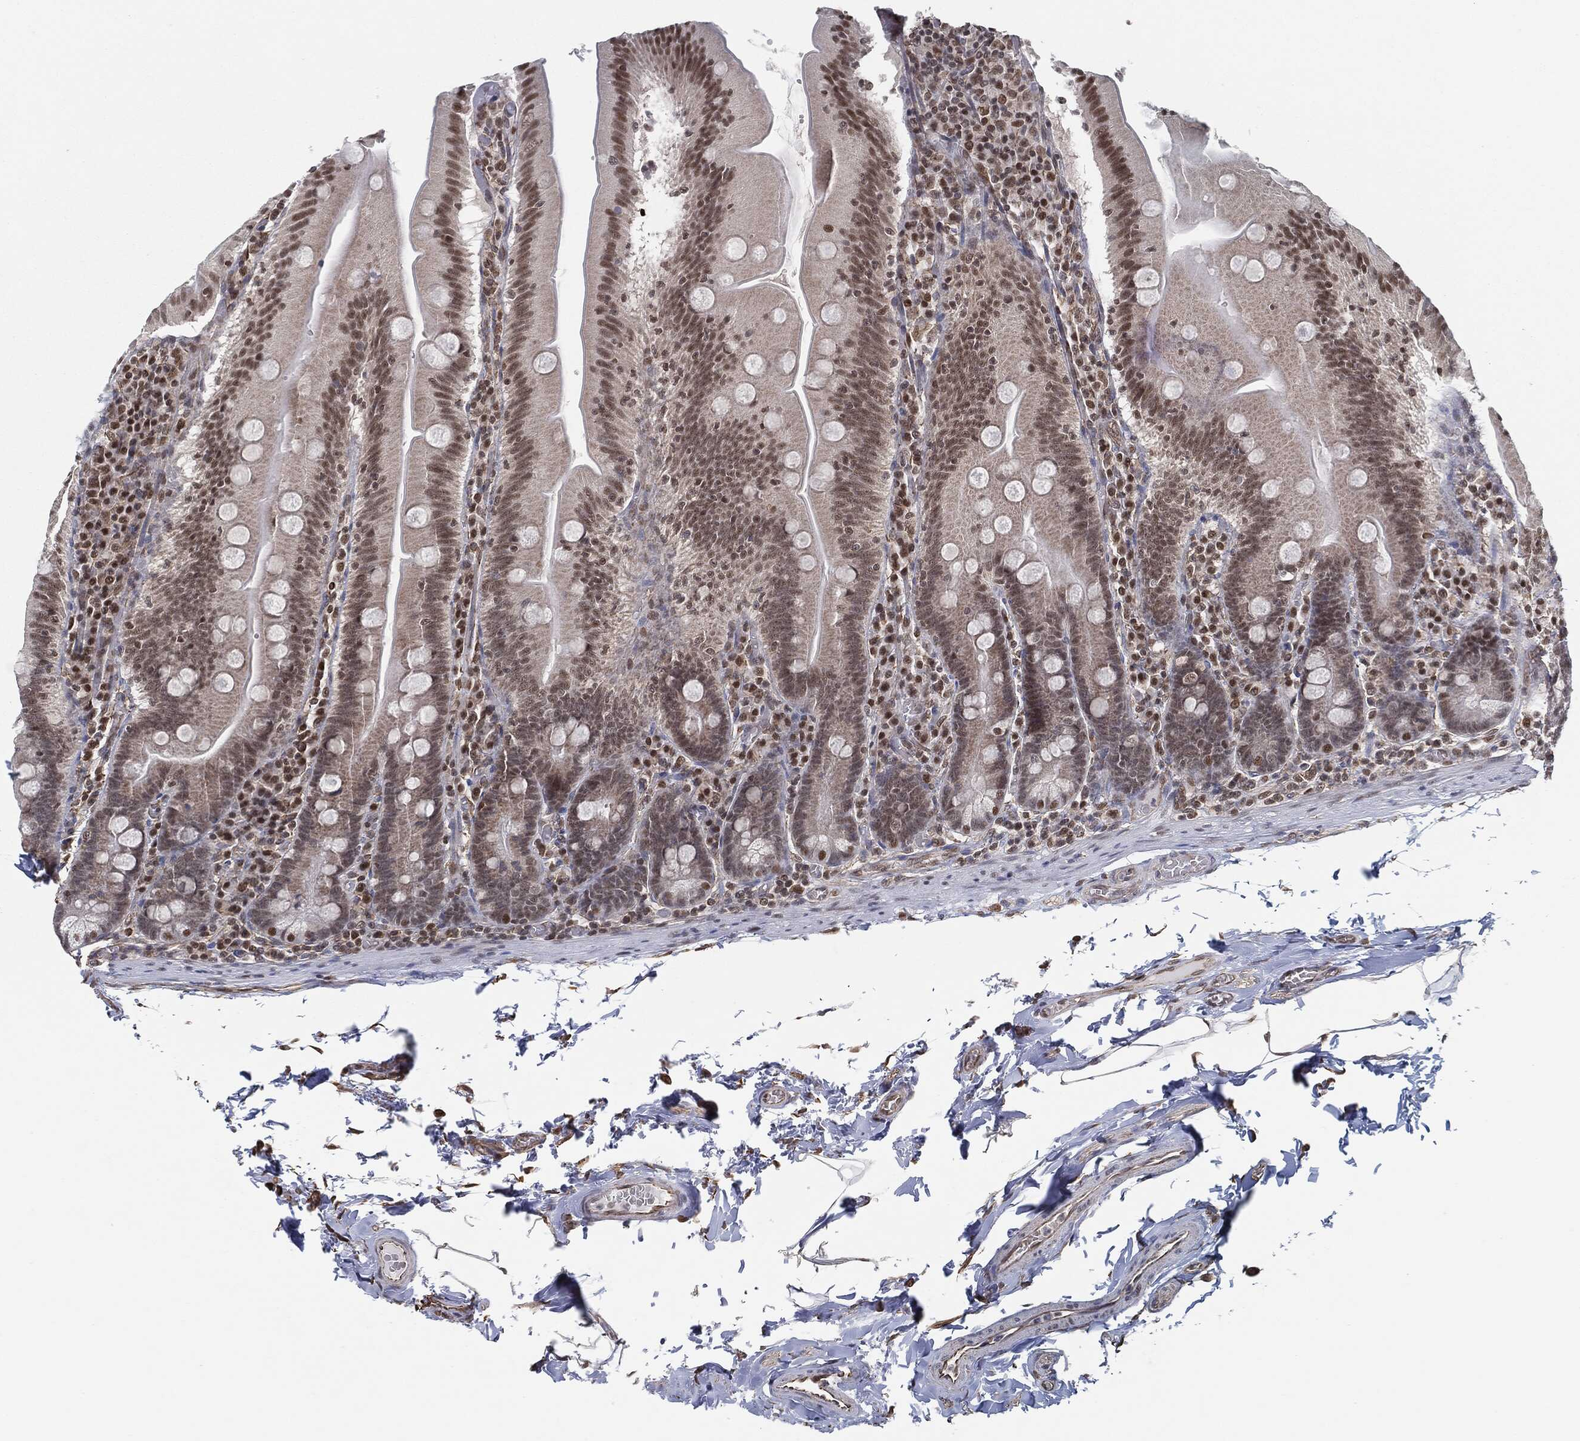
{"staining": {"intensity": "moderate", "quantity": "25%-75%", "location": "nuclear"}, "tissue": "small intestine", "cell_type": "Glandular cells", "image_type": "normal", "snomed": [{"axis": "morphology", "description": "Normal tissue, NOS"}, {"axis": "topography", "description": "Small intestine"}], "caption": "Small intestine stained with DAB immunohistochemistry (IHC) shows medium levels of moderate nuclear staining in approximately 25%-75% of glandular cells. The protein of interest is shown in brown color, while the nuclei are stained blue.", "gene": "TP53RK", "patient": {"sex": "male", "age": 37}}